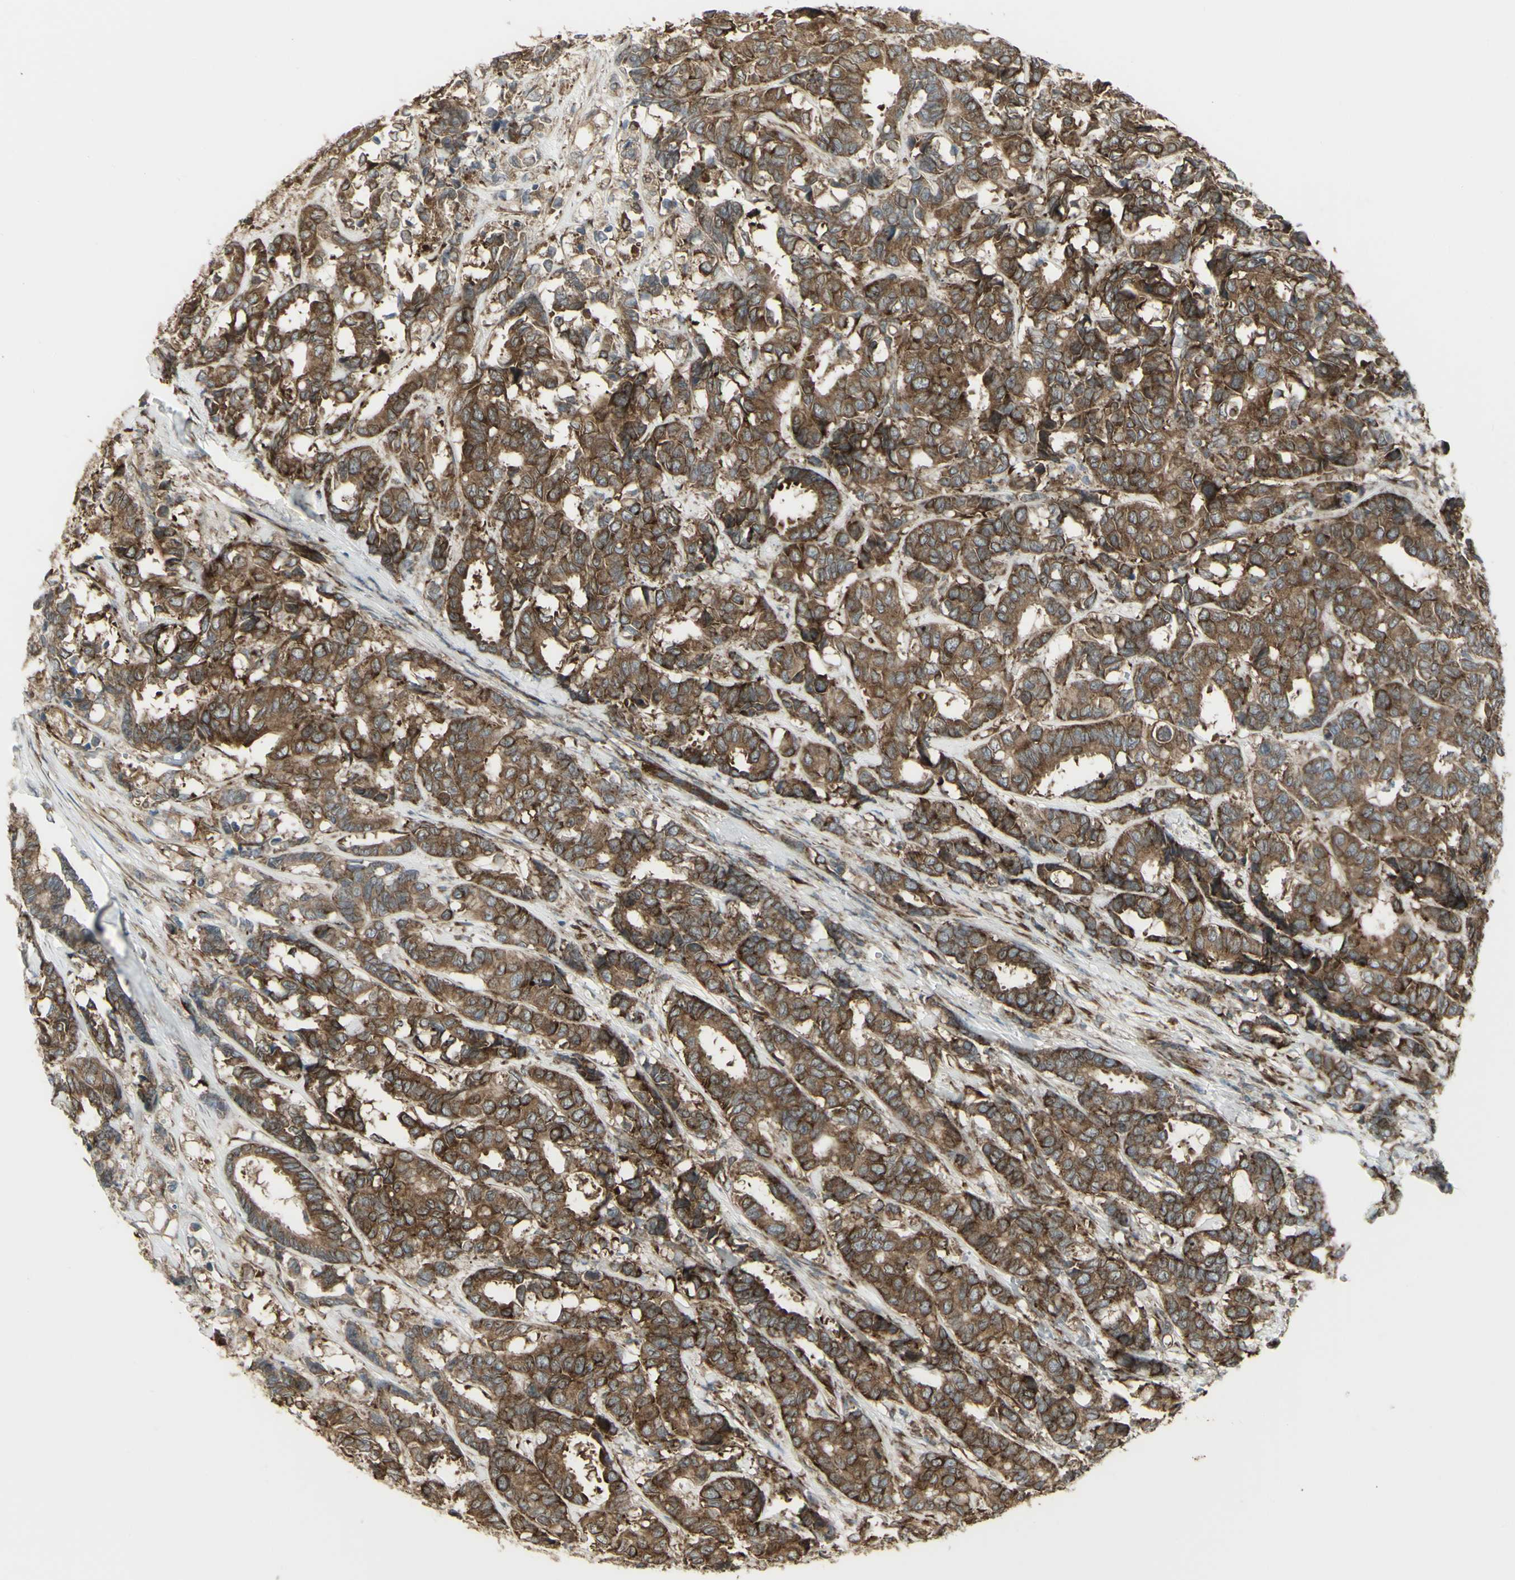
{"staining": {"intensity": "moderate", "quantity": ">75%", "location": "cytoplasmic/membranous"}, "tissue": "breast cancer", "cell_type": "Tumor cells", "image_type": "cancer", "snomed": [{"axis": "morphology", "description": "Duct carcinoma"}, {"axis": "topography", "description": "Breast"}], "caption": "Immunohistochemical staining of human breast invasive ductal carcinoma exhibits medium levels of moderate cytoplasmic/membranous protein positivity in approximately >75% of tumor cells.", "gene": "FKBP3", "patient": {"sex": "female", "age": 87}}